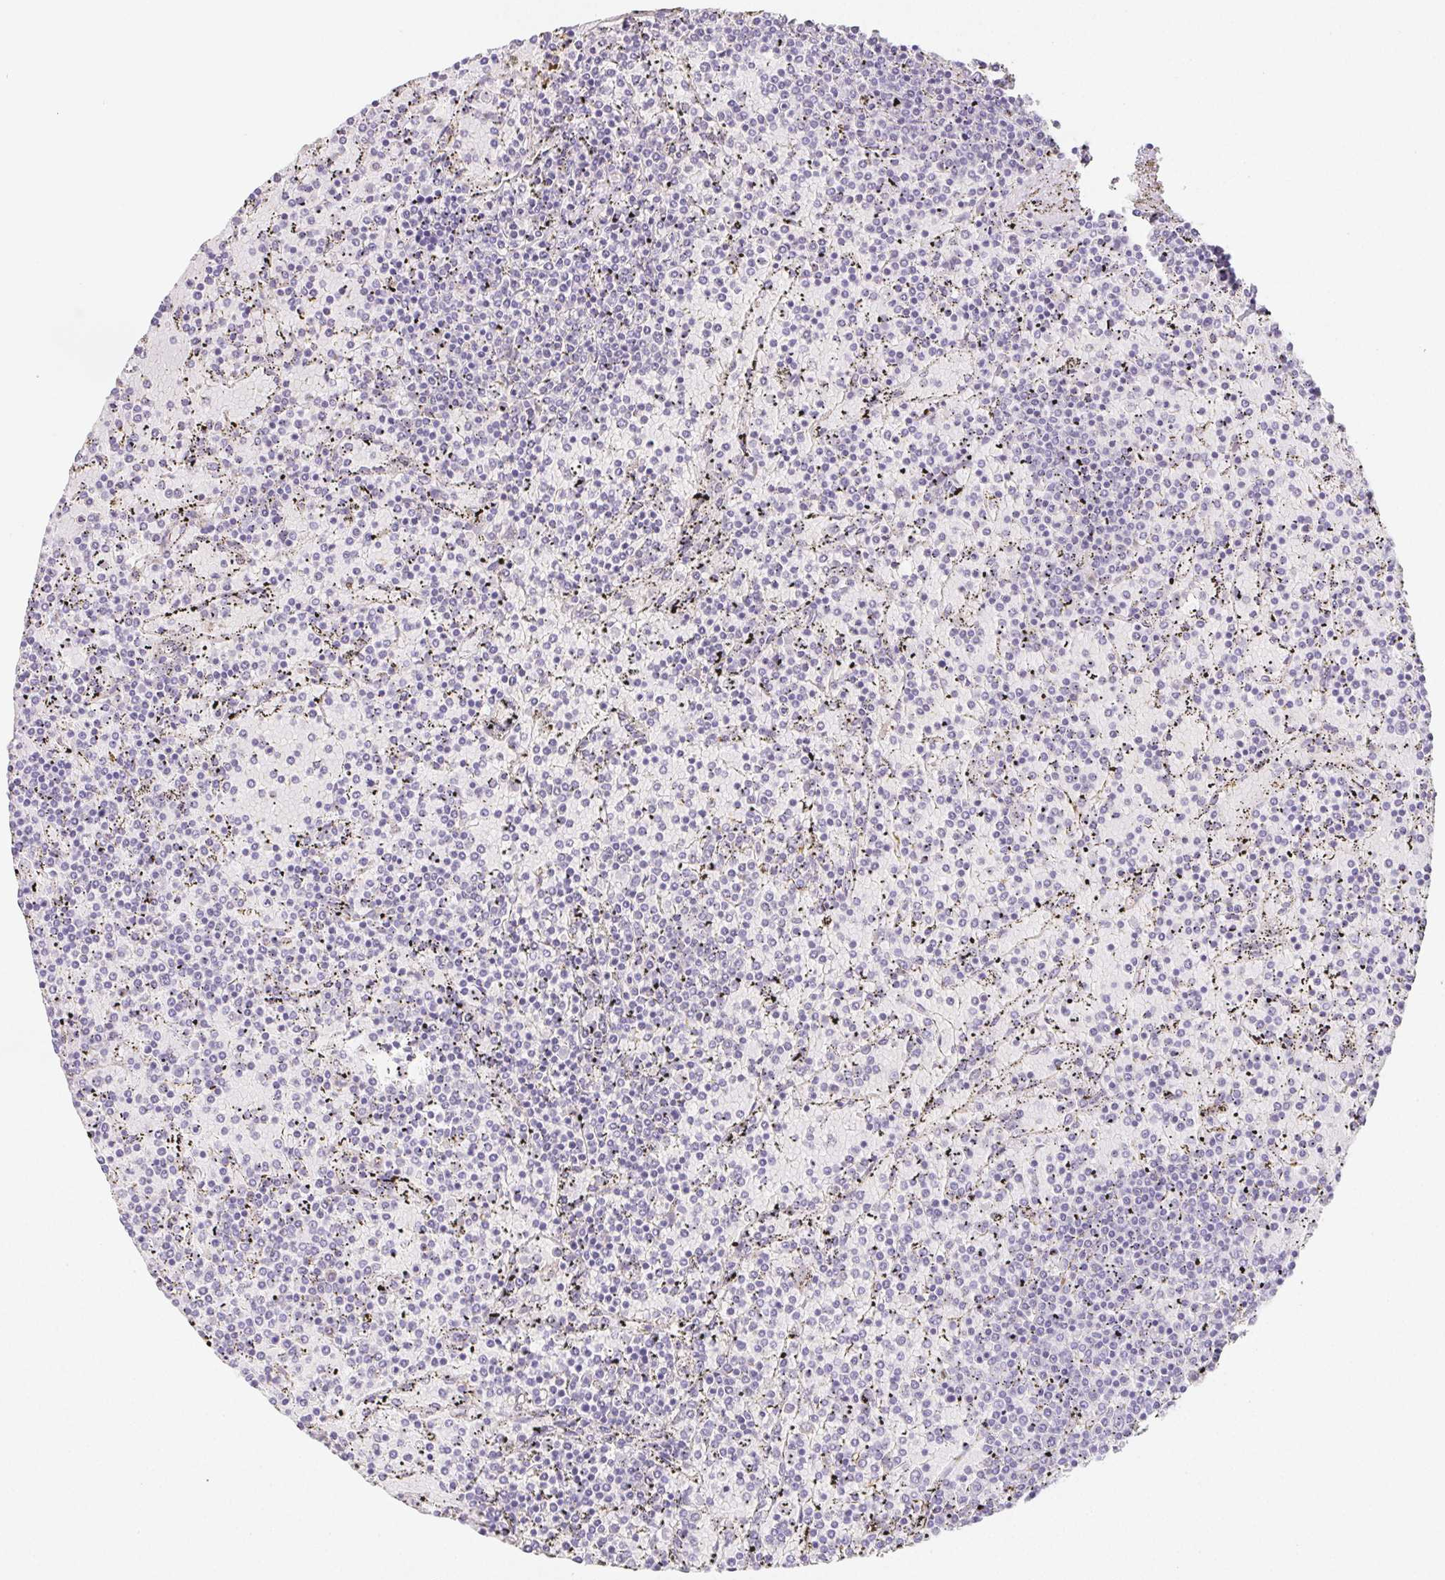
{"staining": {"intensity": "negative", "quantity": "none", "location": "none"}, "tissue": "lymphoma", "cell_type": "Tumor cells", "image_type": "cancer", "snomed": [{"axis": "morphology", "description": "Malignant lymphoma, non-Hodgkin's type, Low grade"}, {"axis": "topography", "description": "Spleen"}], "caption": "An immunohistochemistry (IHC) histopathology image of lymphoma is shown. There is no staining in tumor cells of lymphoma. Brightfield microscopy of immunohistochemistry (IHC) stained with DAB (3,3'-diaminobenzidine) (brown) and hematoxylin (blue), captured at high magnification.", "gene": "HRC", "patient": {"sex": "female", "age": 77}}